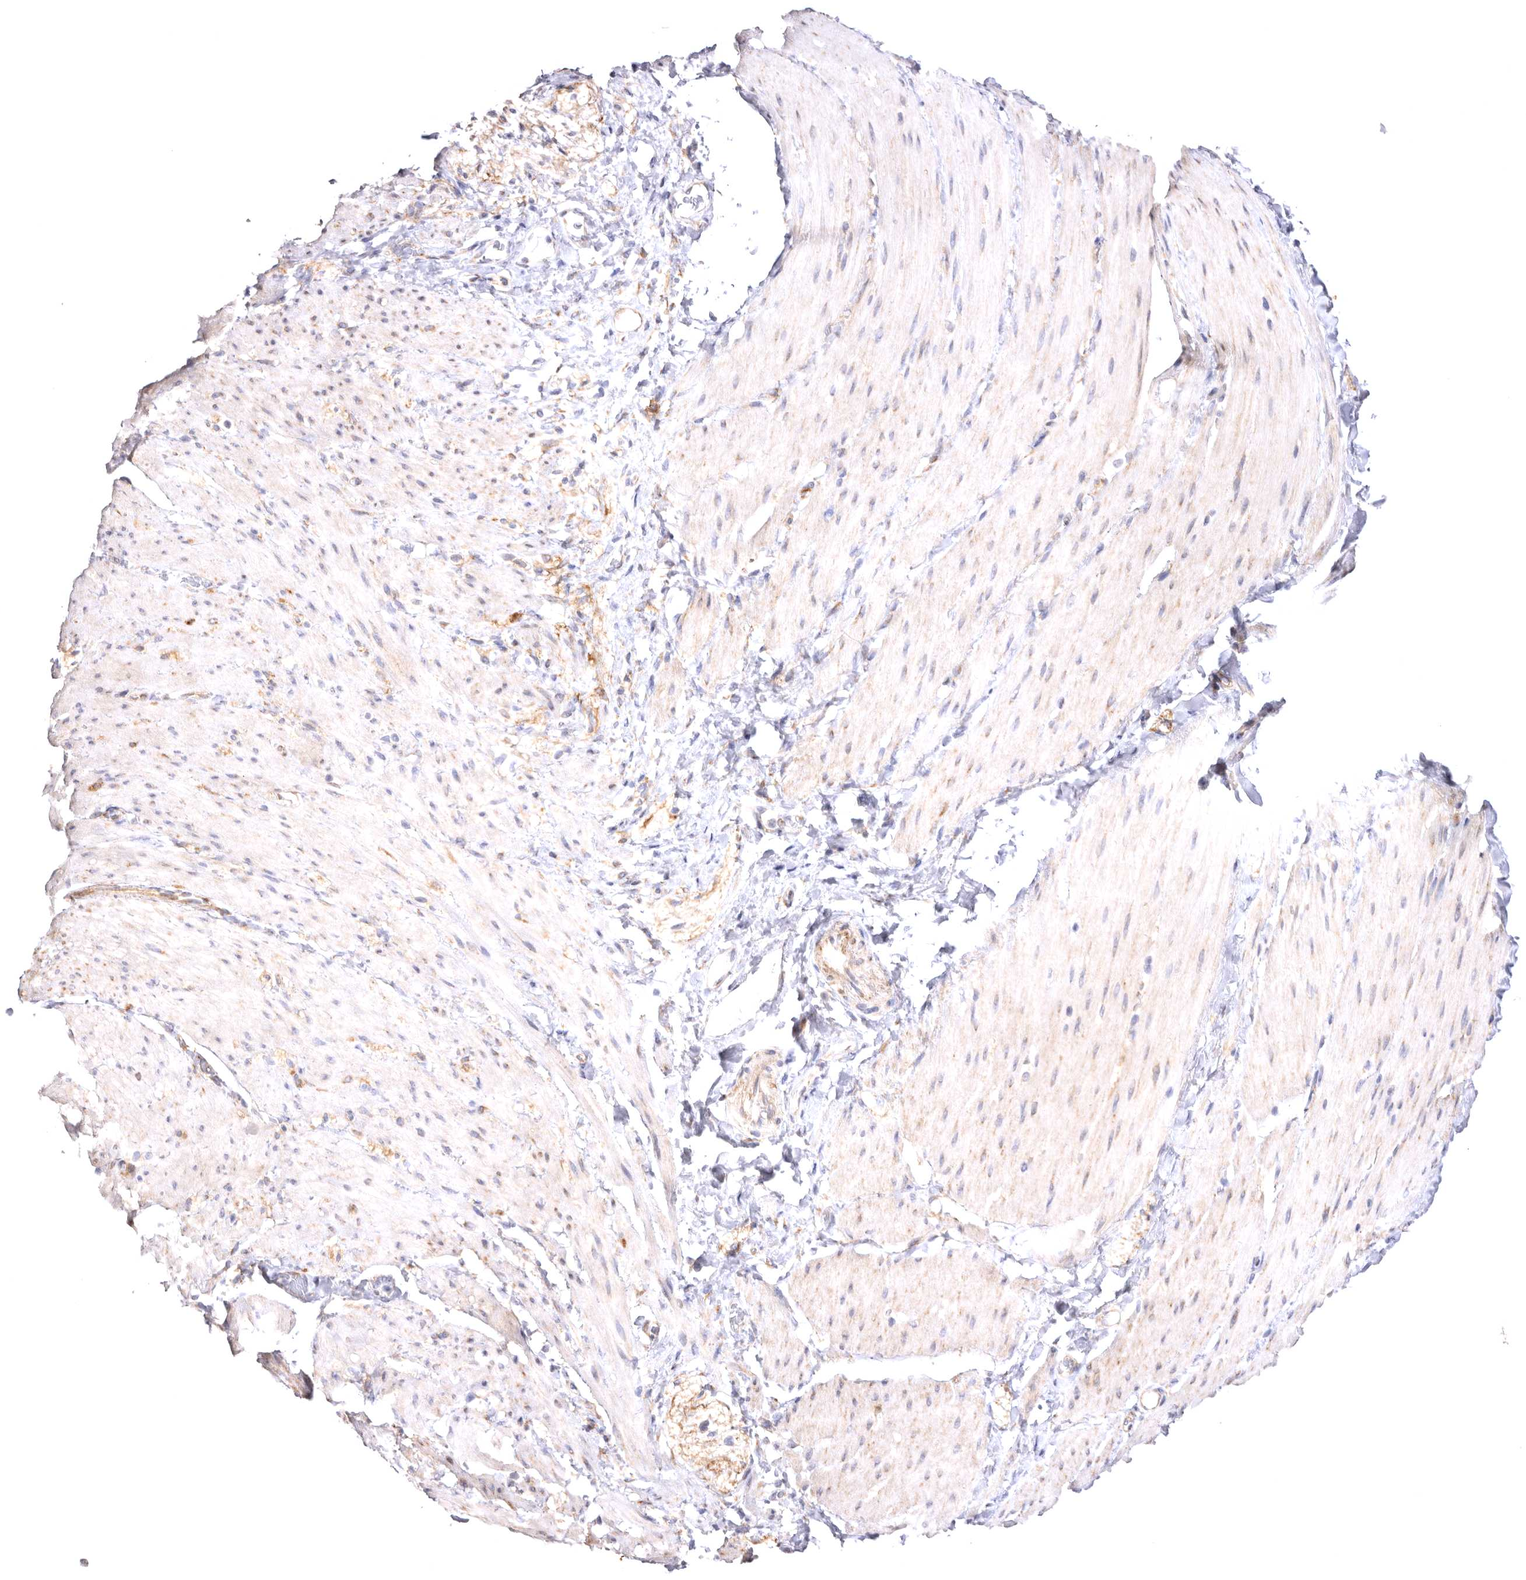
{"staining": {"intensity": "weak", "quantity": "<25%", "location": "cytoplasmic/membranous"}, "tissue": "smooth muscle", "cell_type": "Smooth muscle cells", "image_type": "normal", "snomed": [{"axis": "morphology", "description": "Normal tissue, NOS"}, {"axis": "topography", "description": "Smooth muscle"}, {"axis": "topography", "description": "Small intestine"}], "caption": "IHC image of normal smooth muscle: smooth muscle stained with DAB (3,3'-diaminobenzidine) reveals no significant protein expression in smooth muscle cells.", "gene": "VPS45", "patient": {"sex": "female", "age": 84}}